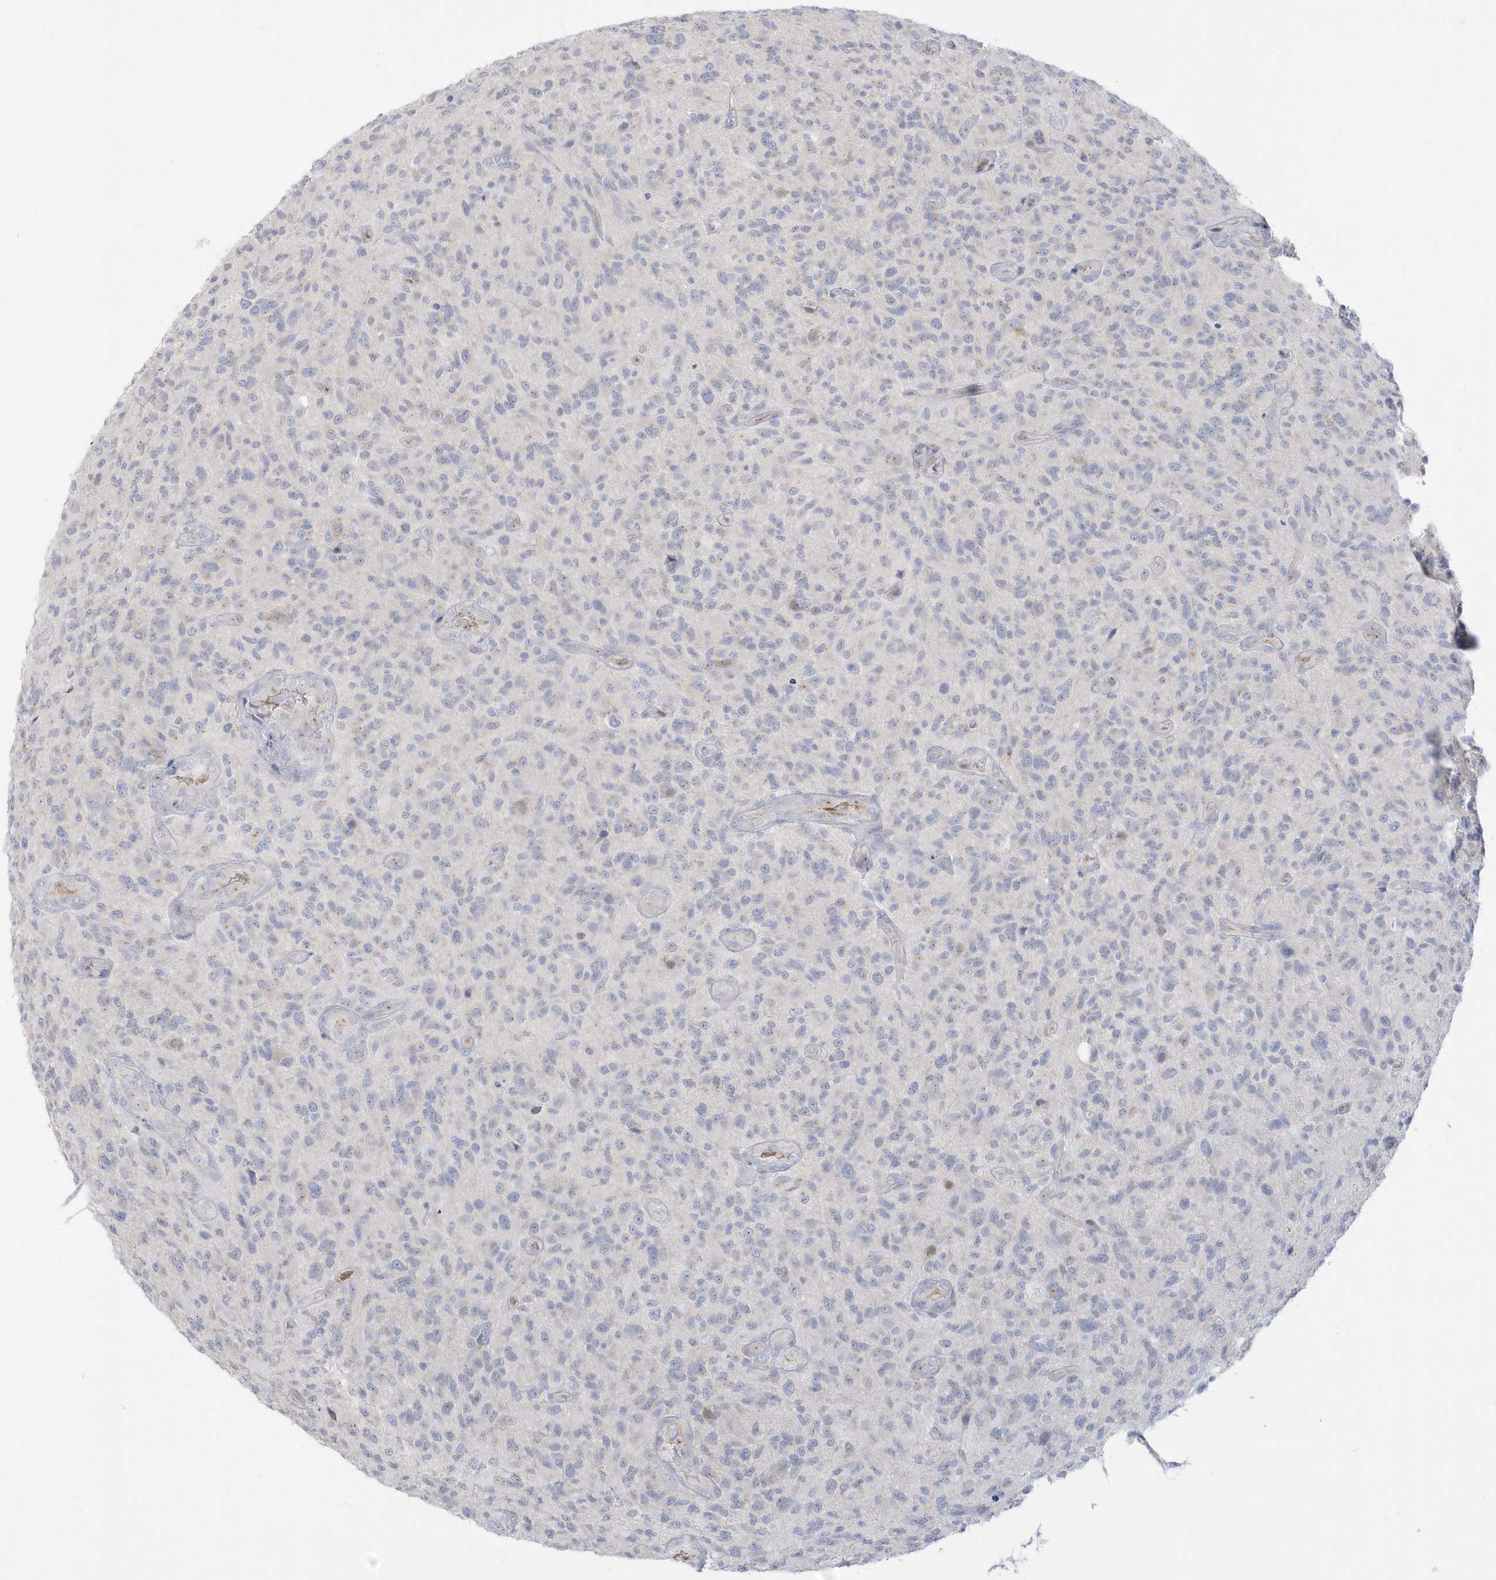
{"staining": {"intensity": "negative", "quantity": "none", "location": "none"}, "tissue": "glioma", "cell_type": "Tumor cells", "image_type": "cancer", "snomed": [{"axis": "morphology", "description": "Glioma, malignant, High grade"}, {"axis": "topography", "description": "Brain"}], "caption": "Protein analysis of glioma reveals no significant staining in tumor cells.", "gene": "SEMA3D", "patient": {"sex": "male", "age": 47}}